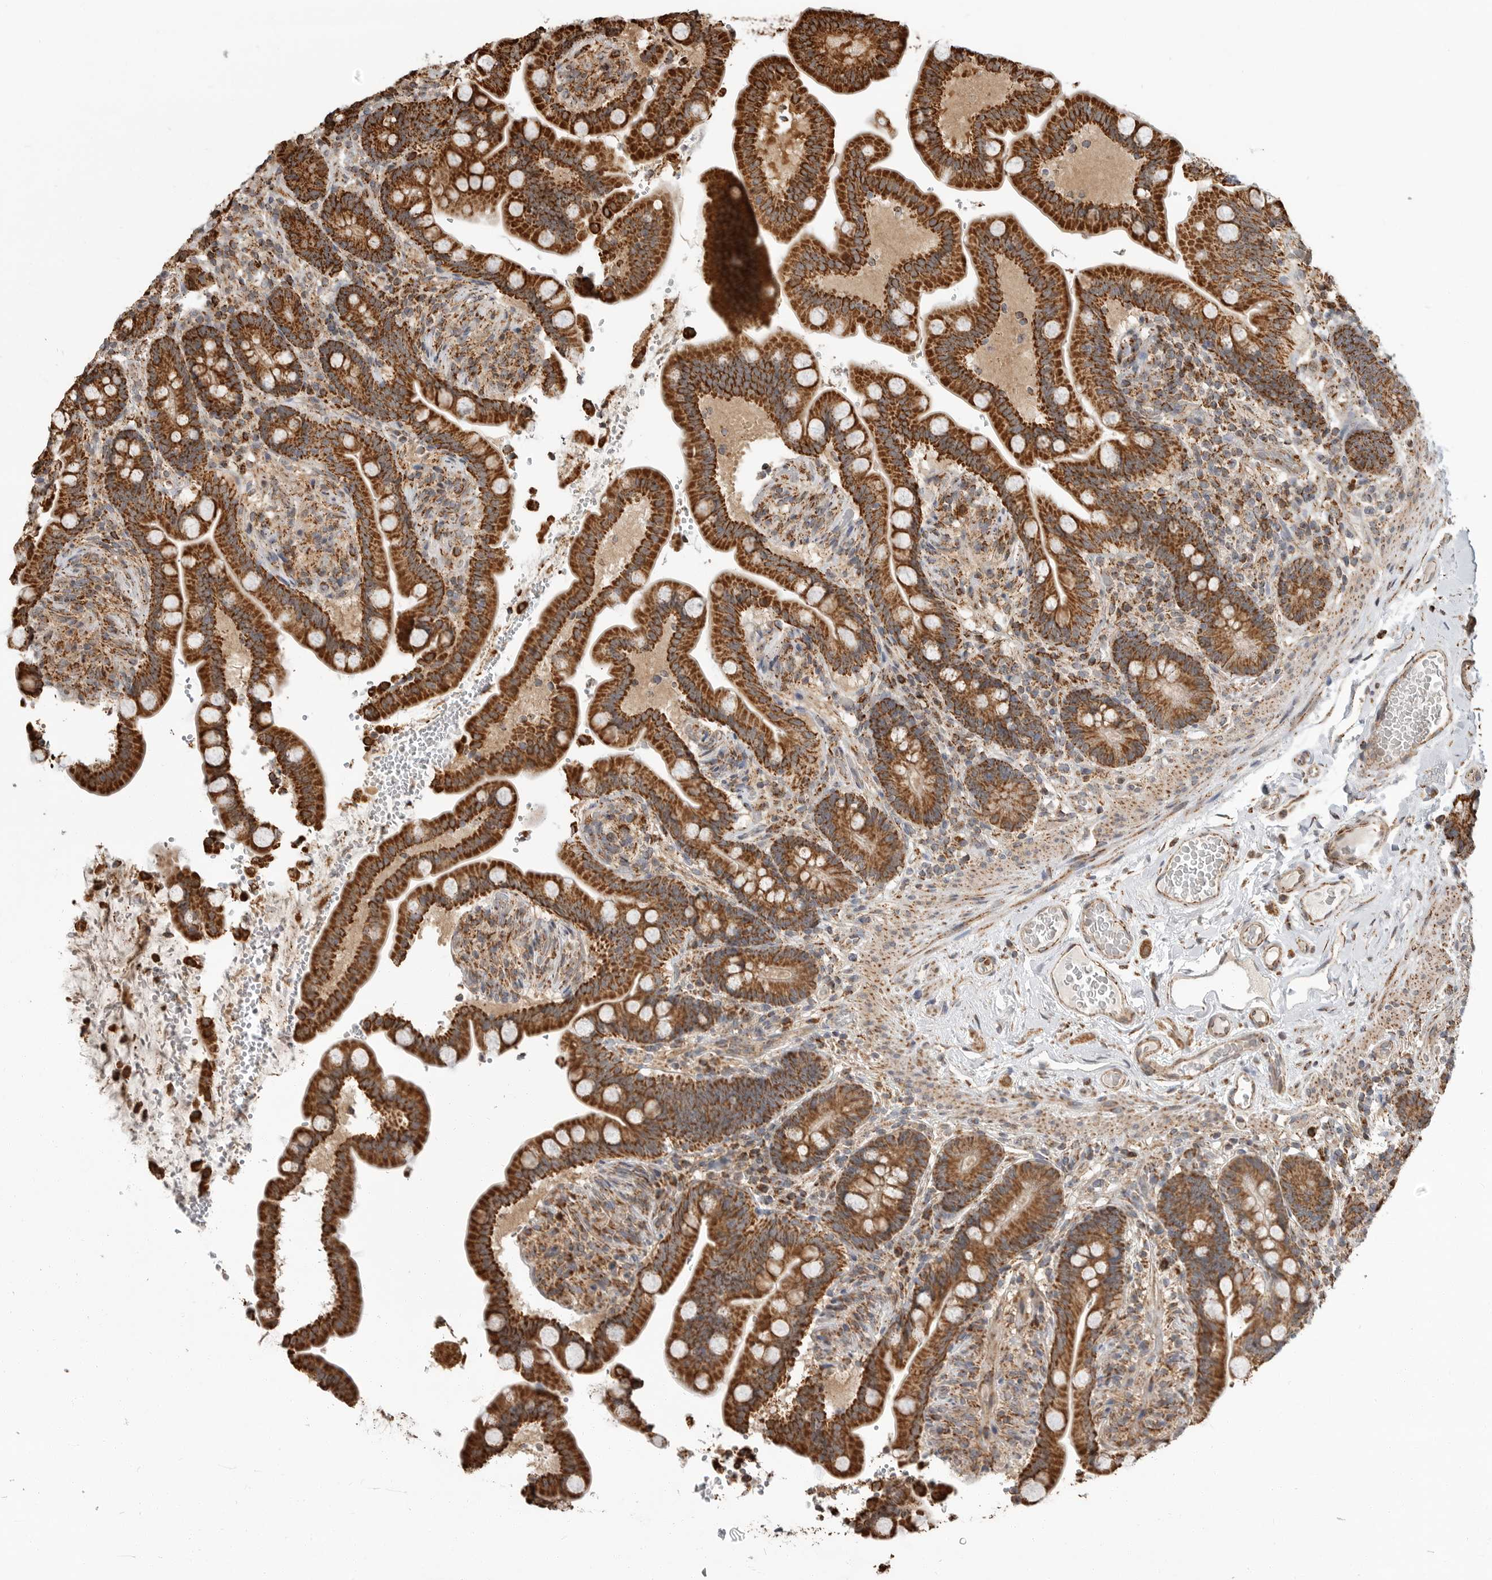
{"staining": {"intensity": "moderate", "quantity": ">75%", "location": "cytoplasmic/membranous"}, "tissue": "colon", "cell_type": "Endothelial cells", "image_type": "normal", "snomed": [{"axis": "morphology", "description": "Normal tissue, NOS"}, {"axis": "topography", "description": "Smooth muscle"}, {"axis": "topography", "description": "Colon"}], "caption": "Approximately >75% of endothelial cells in unremarkable colon exhibit moderate cytoplasmic/membranous protein expression as visualized by brown immunohistochemical staining.", "gene": "GCNT2", "patient": {"sex": "male", "age": 73}}